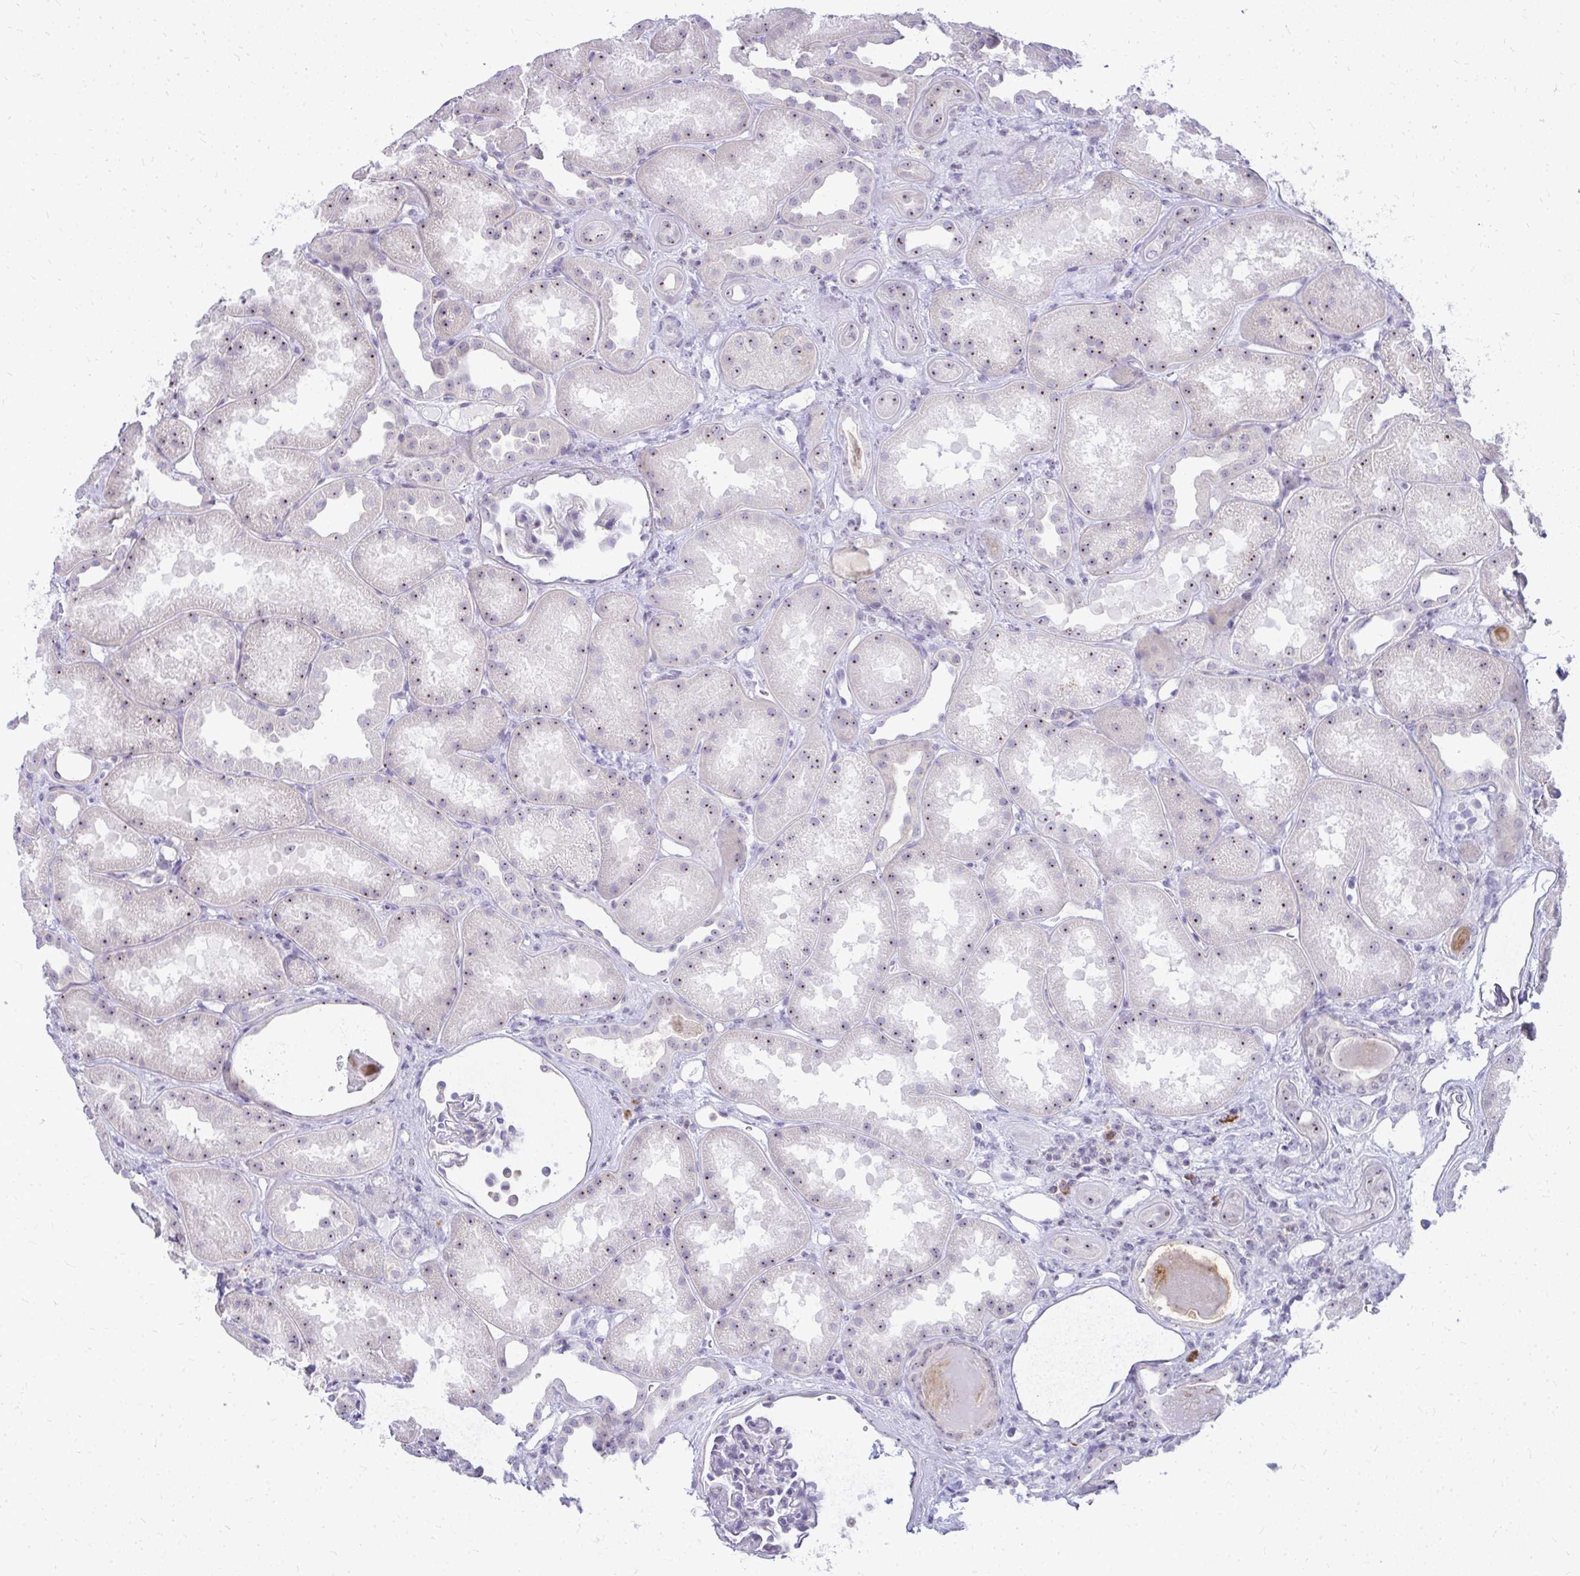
{"staining": {"intensity": "negative", "quantity": "none", "location": "none"}, "tissue": "kidney", "cell_type": "Cells in glomeruli", "image_type": "normal", "snomed": [{"axis": "morphology", "description": "Normal tissue, NOS"}, {"axis": "topography", "description": "Kidney"}], "caption": "Kidney stained for a protein using IHC reveals no expression cells in glomeruli.", "gene": "FAM9A", "patient": {"sex": "male", "age": 61}}